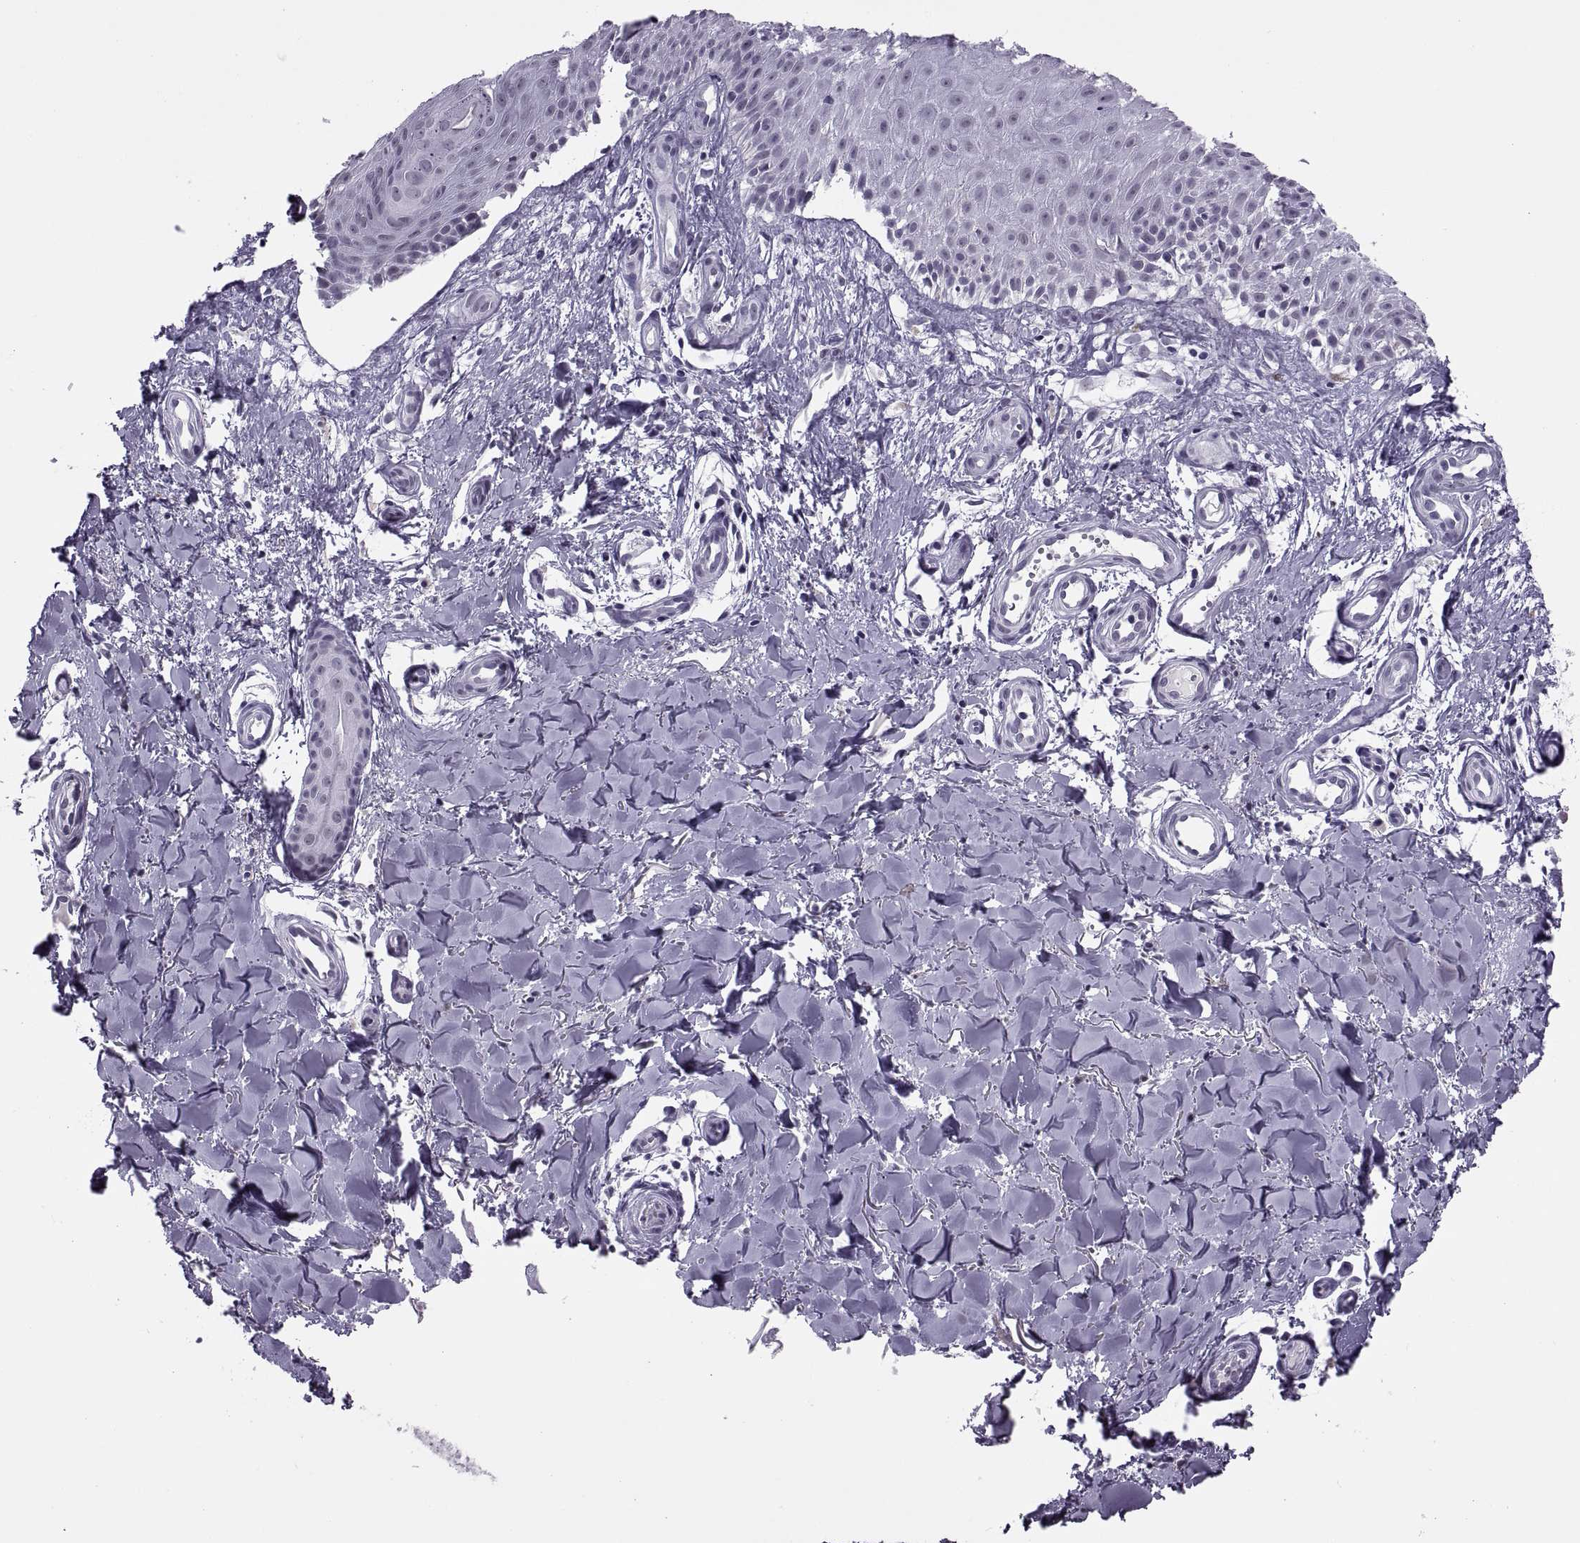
{"staining": {"intensity": "negative", "quantity": "none", "location": "none"}, "tissue": "melanoma", "cell_type": "Tumor cells", "image_type": "cancer", "snomed": [{"axis": "morphology", "description": "Malignant melanoma, NOS"}, {"axis": "topography", "description": "Skin"}], "caption": "IHC micrograph of malignant melanoma stained for a protein (brown), which shows no positivity in tumor cells.", "gene": "SYNGR4", "patient": {"sex": "female", "age": 53}}